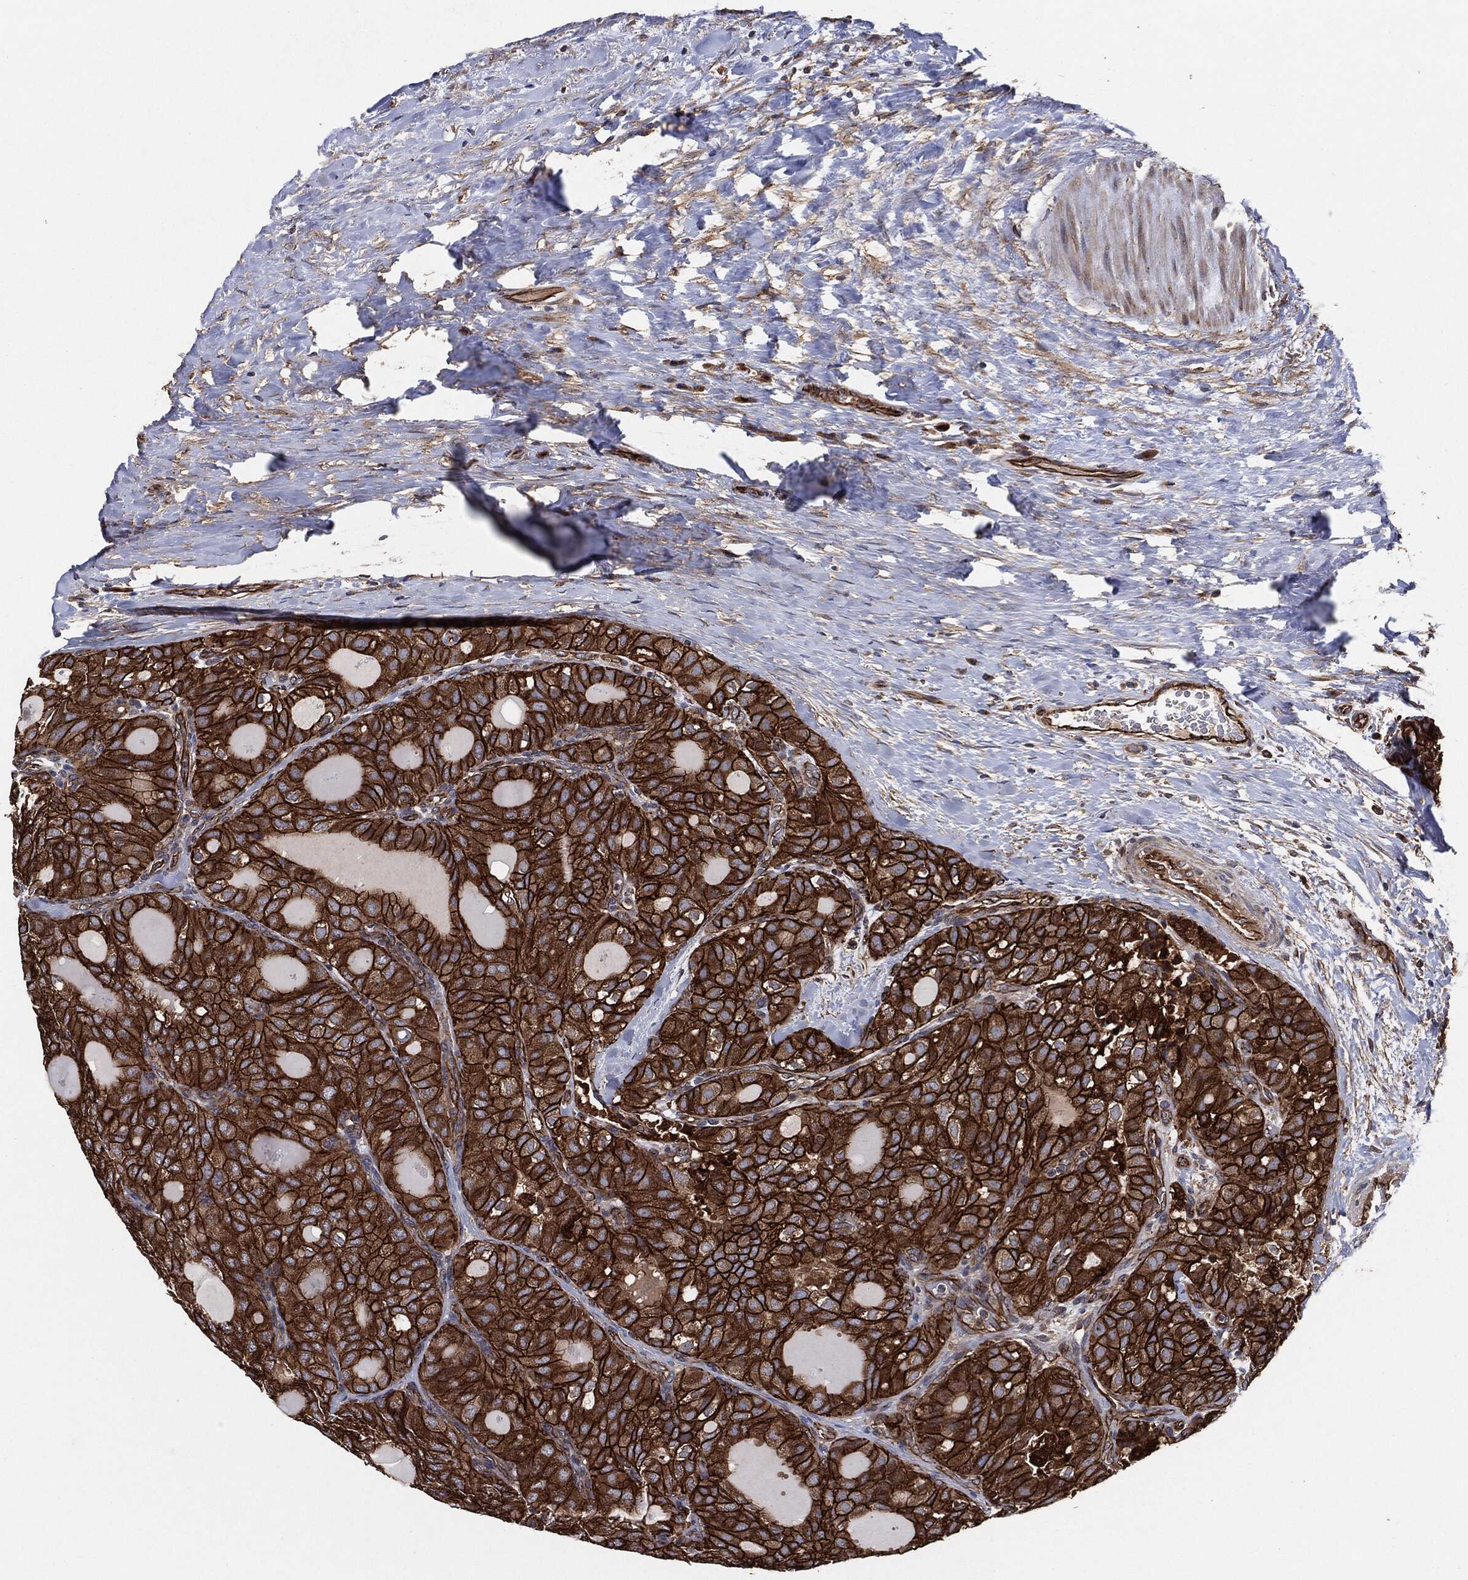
{"staining": {"intensity": "strong", "quantity": ">75%", "location": "cytoplasmic/membranous"}, "tissue": "thyroid cancer", "cell_type": "Tumor cells", "image_type": "cancer", "snomed": [{"axis": "morphology", "description": "Follicular adenoma carcinoma, NOS"}, {"axis": "topography", "description": "Thyroid gland"}], "caption": "The immunohistochemical stain highlights strong cytoplasmic/membranous staining in tumor cells of thyroid cancer tissue.", "gene": "CTNNA1", "patient": {"sex": "male", "age": 75}}